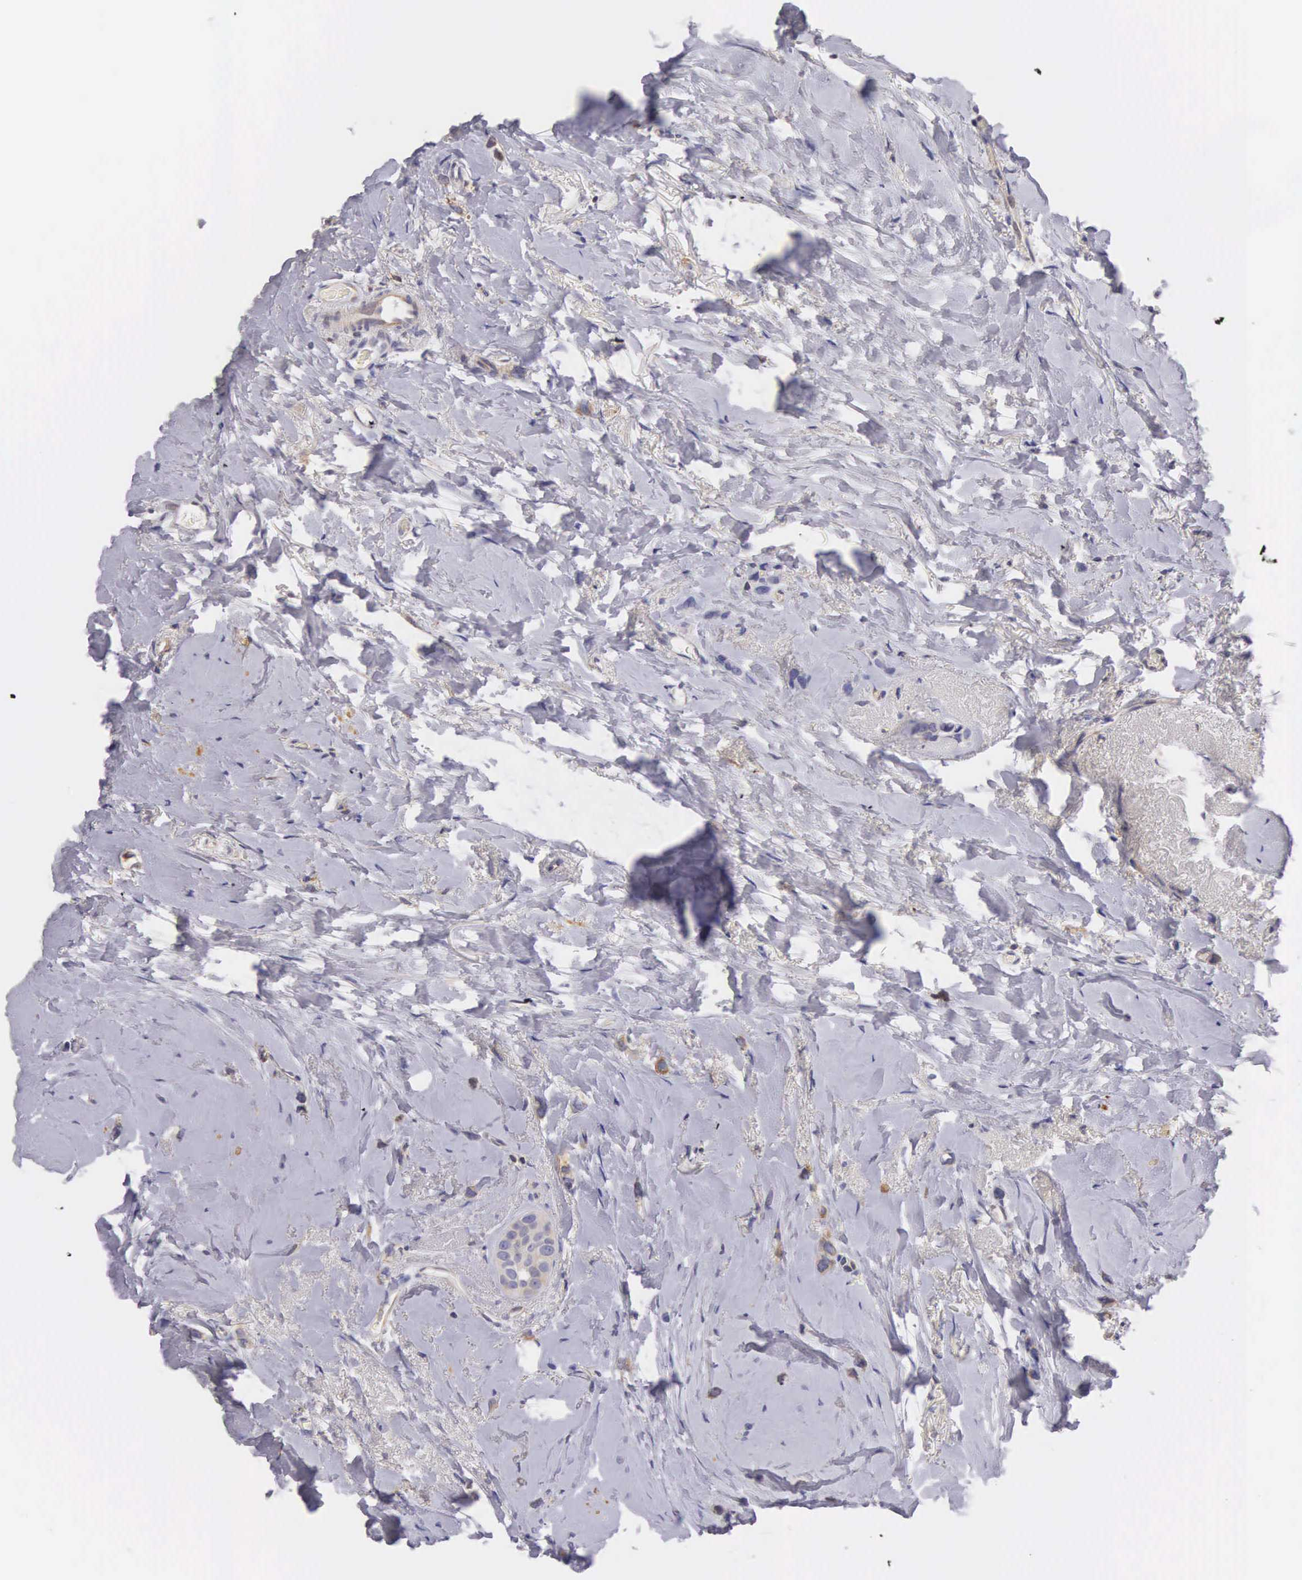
{"staining": {"intensity": "negative", "quantity": "none", "location": "none"}, "tissue": "breast cancer", "cell_type": "Tumor cells", "image_type": "cancer", "snomed": [{"axis": "morphology", "description": "Duct carcinoma"}, {"axis": "topography", "description": "Breast"}], "caption": "Immunohistochemistry (IHC) of human breast intraductal carcinoma shows no positivity in tumor cells.", "gene": "OSBPL3", "patient": {"sex": "female", "age": 72}}